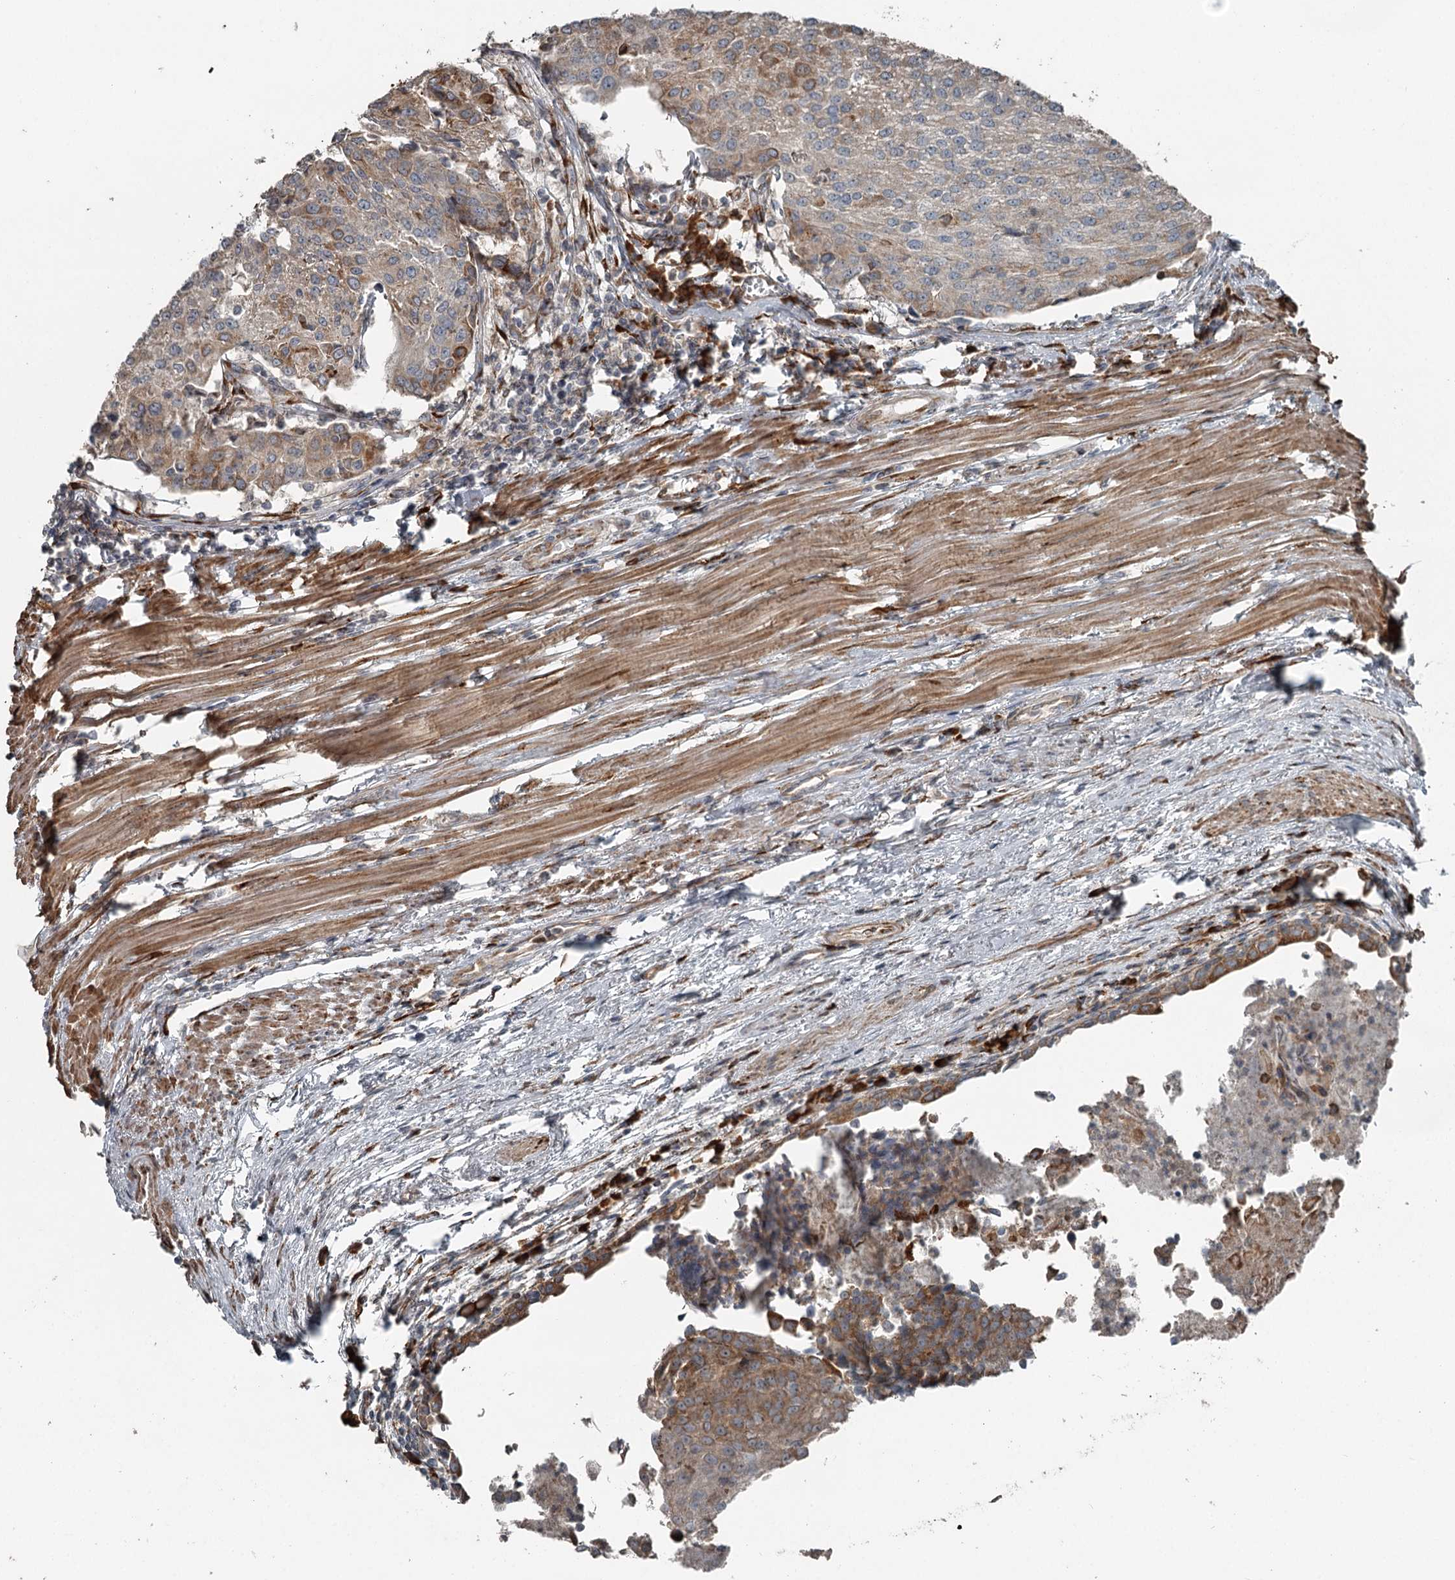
{"staining": {"intensity": "moderate", "quantity": "<25%", "location": "cytoplasmic/membranous"}, "tissue": "urothelial cancer", "cell_type": "Tumor cells", "image_type": "cancer", "snomed": [{"axis": "morphology", "description": "Urothelial carcinoma, High grade"}, {"axis": "topography", "description": "Urinary bladder"}], "caption": "Moderate cytoplasmic/membranous positivity is present in approximately <25% of tumor cells in urothelial carcinoma (high-grade).", "gene": "RASSF8", "patient": {"sex": "female", "age": 85}}